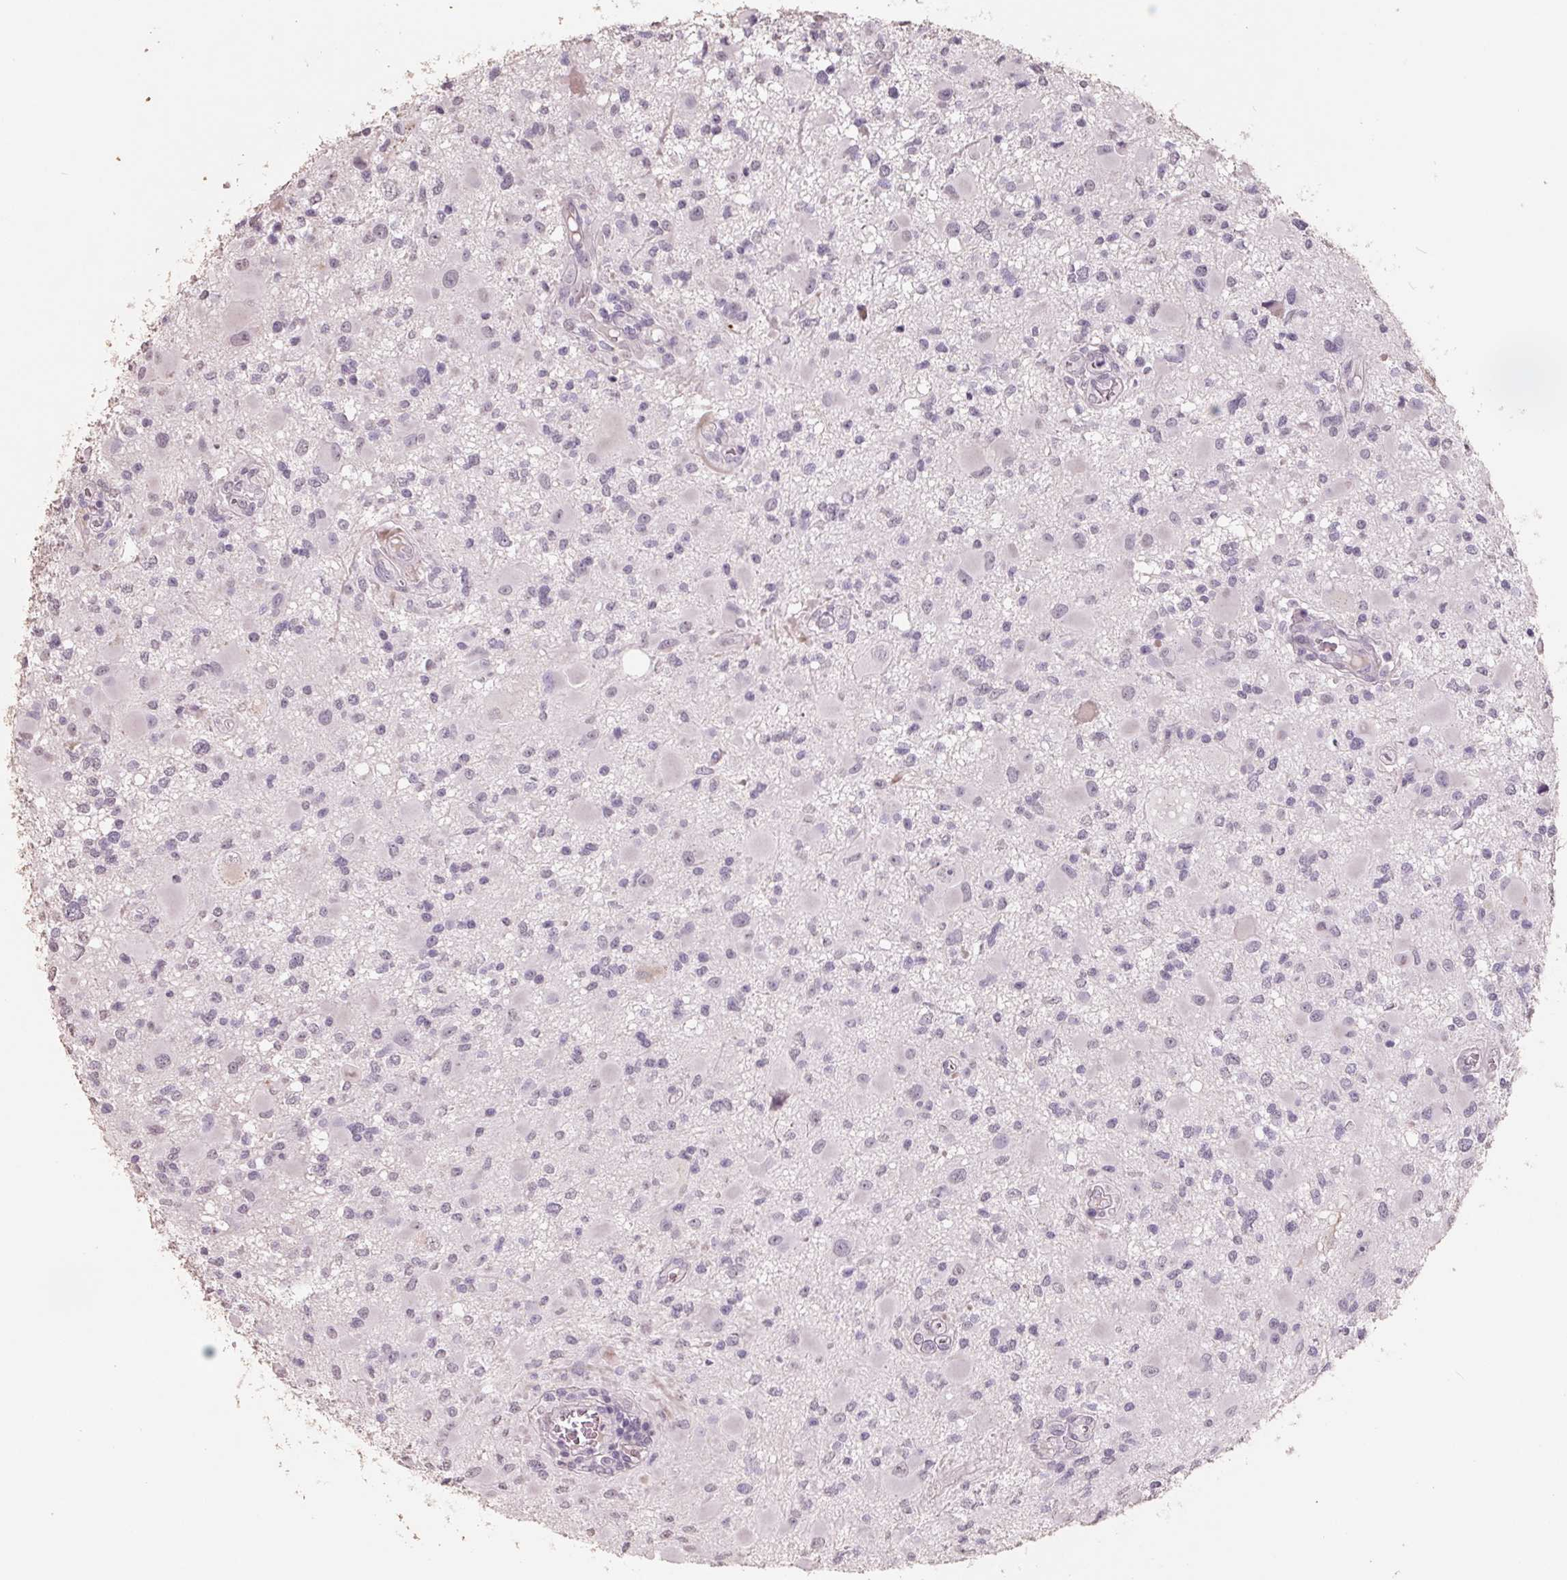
{"staining": {"intensity": "negative", "quantity": "none", "location": "none"}, "tissue": "glioma", "cell_type": "Tumor cells", "image_type": "cancer", "snomed": [{"axis": "morphology", "description": "Glioma, malignant, High grade"}, {"axis": "topography", "description": "Brain"}], "caption": "Glioma was stained to show a protein in brown. There is no significant staining in tumor cells.", "gene": "FTCD", "patient": {"sex": "male", "age": 54}}